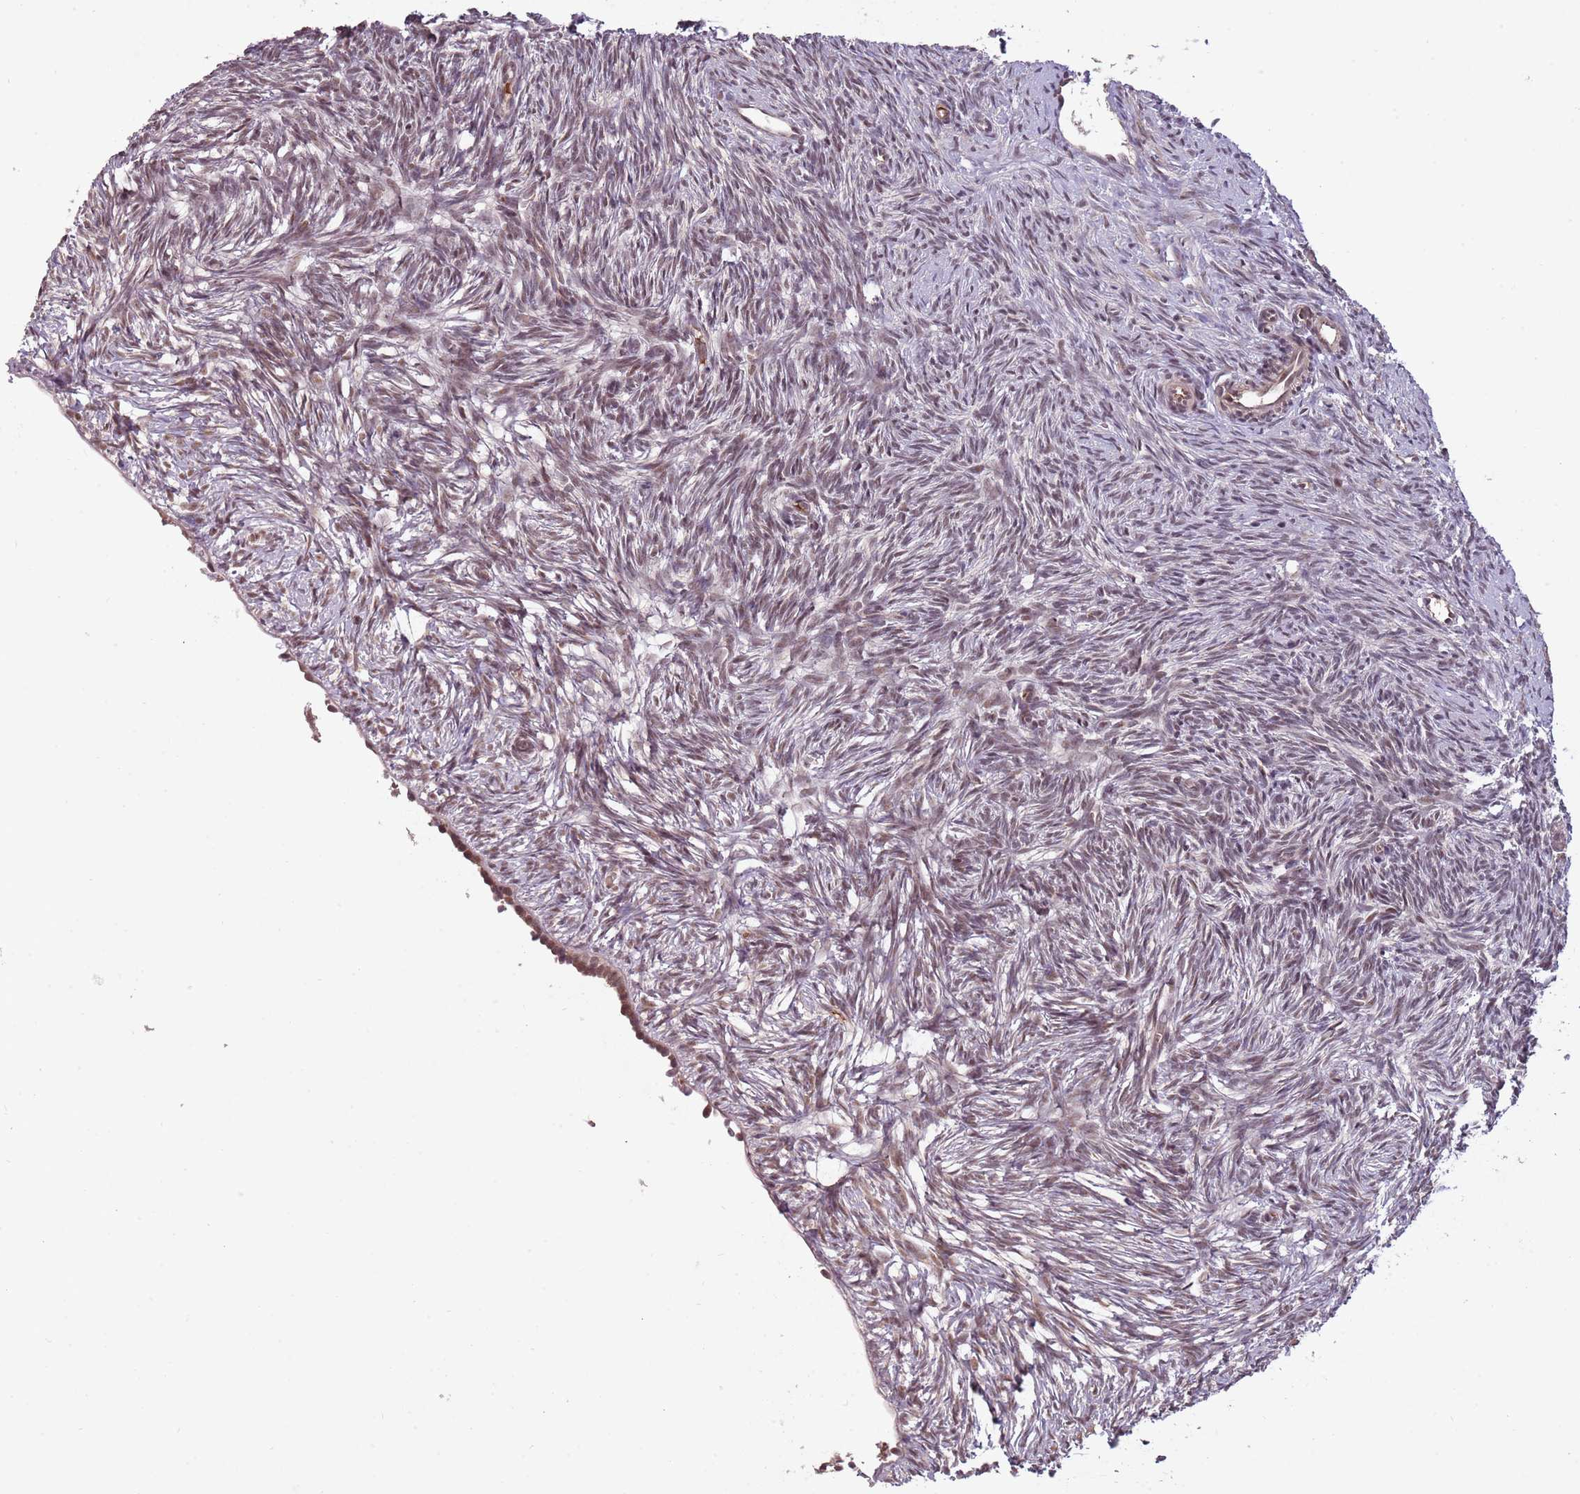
{"staining": {"intensity": "weak", "quantity": ">75%", "location": "nuclear"}, "tissue": "ovary", "cell_type": "Ovarian stroma cells", "image_type": "normal", "snomed": [{"axis": "morphology", "description": "Normal tissue, NOS"}, {"axis": "topography", "description": "Ovary"}], "caption": "A brown stain labels weak nuclear positivity of a protein in ovarian stroma cells of normal human ovary.", "gene": "SUDS3", "patient": {"sex": "female", "age": 51}}